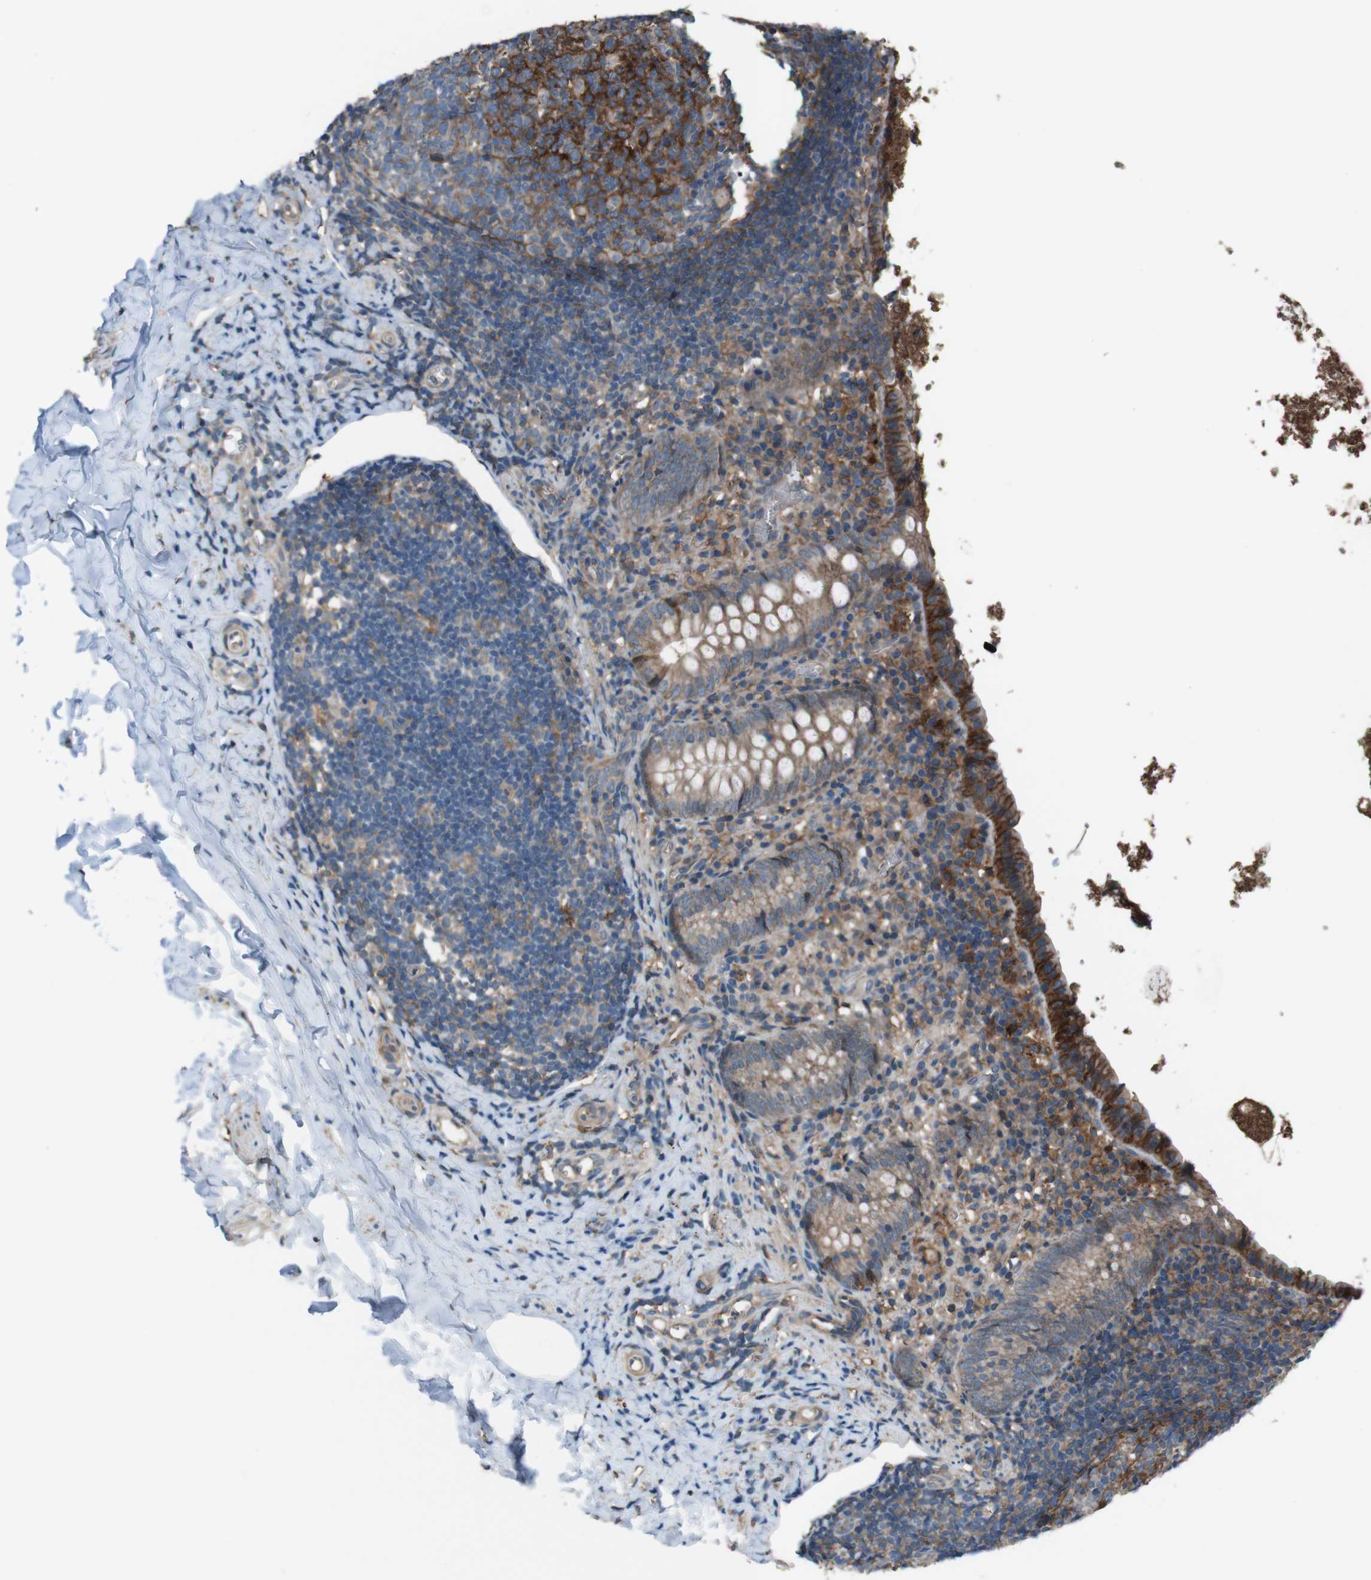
{"staining": {"intensity": "strong", "quantity": "<25%", "location": "cytoplasmic/membranous"}, "tissue": "appendix", "cell_type": "Glandular cells", "image_type": "normal", "snomed": [{"axis": "morphology", "description": "Normal tissue, NOS"}, {"axis": "topography", "description": "Appendix"}], "caption": "Immunohistochemical staining of unremarkable appendix displays medium levels of strong cytoplasmic/membranous staining in about <25% of glandular cells. (DAB IHC, brown staining for protein, blue staining for nuclei).", "gene": "ATP2B1", "patient": {"sex": "female", "age": 10}}